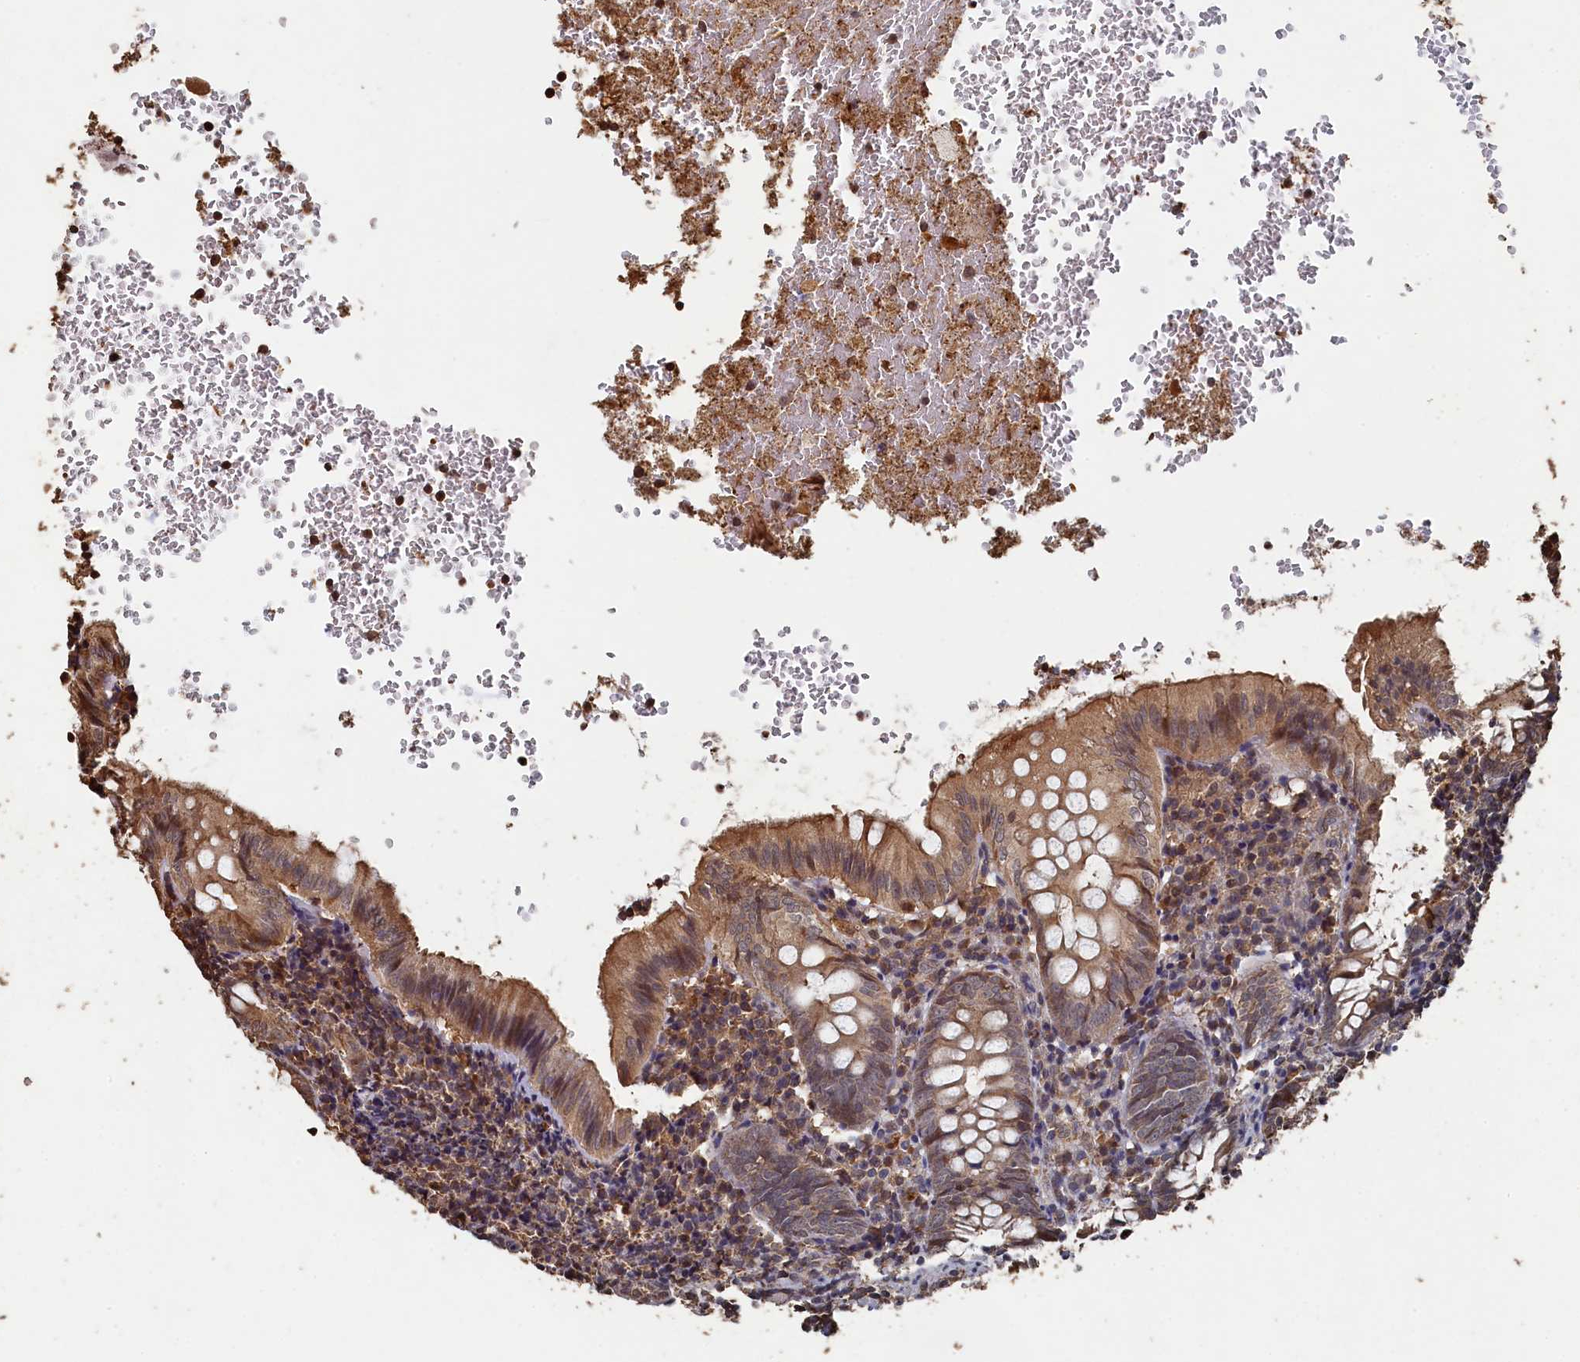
{"staining": {"intensity": "moderate", "quantity": ">75%", "location": "cytoplasmic/membranous"}, "tissue": "appendix", "cell_type": "Glandular cells", "image_type": "normal", "snomed": [{"axis": "morphology", "description": "Normal tissue, NOS"}, {"axis": "topography", "description": "Appendix"}], "caption": "High-magnification brightfield microscopy of normal appendix stained with DAB (brown) and counterstained with hematoxylin (blue). glandular cells exhibit moderate cytoplasmic/membranous staining is identified in about>75% of cells.", "gene": "PIGN", "patient": {"sex": "male", "age": 8}}